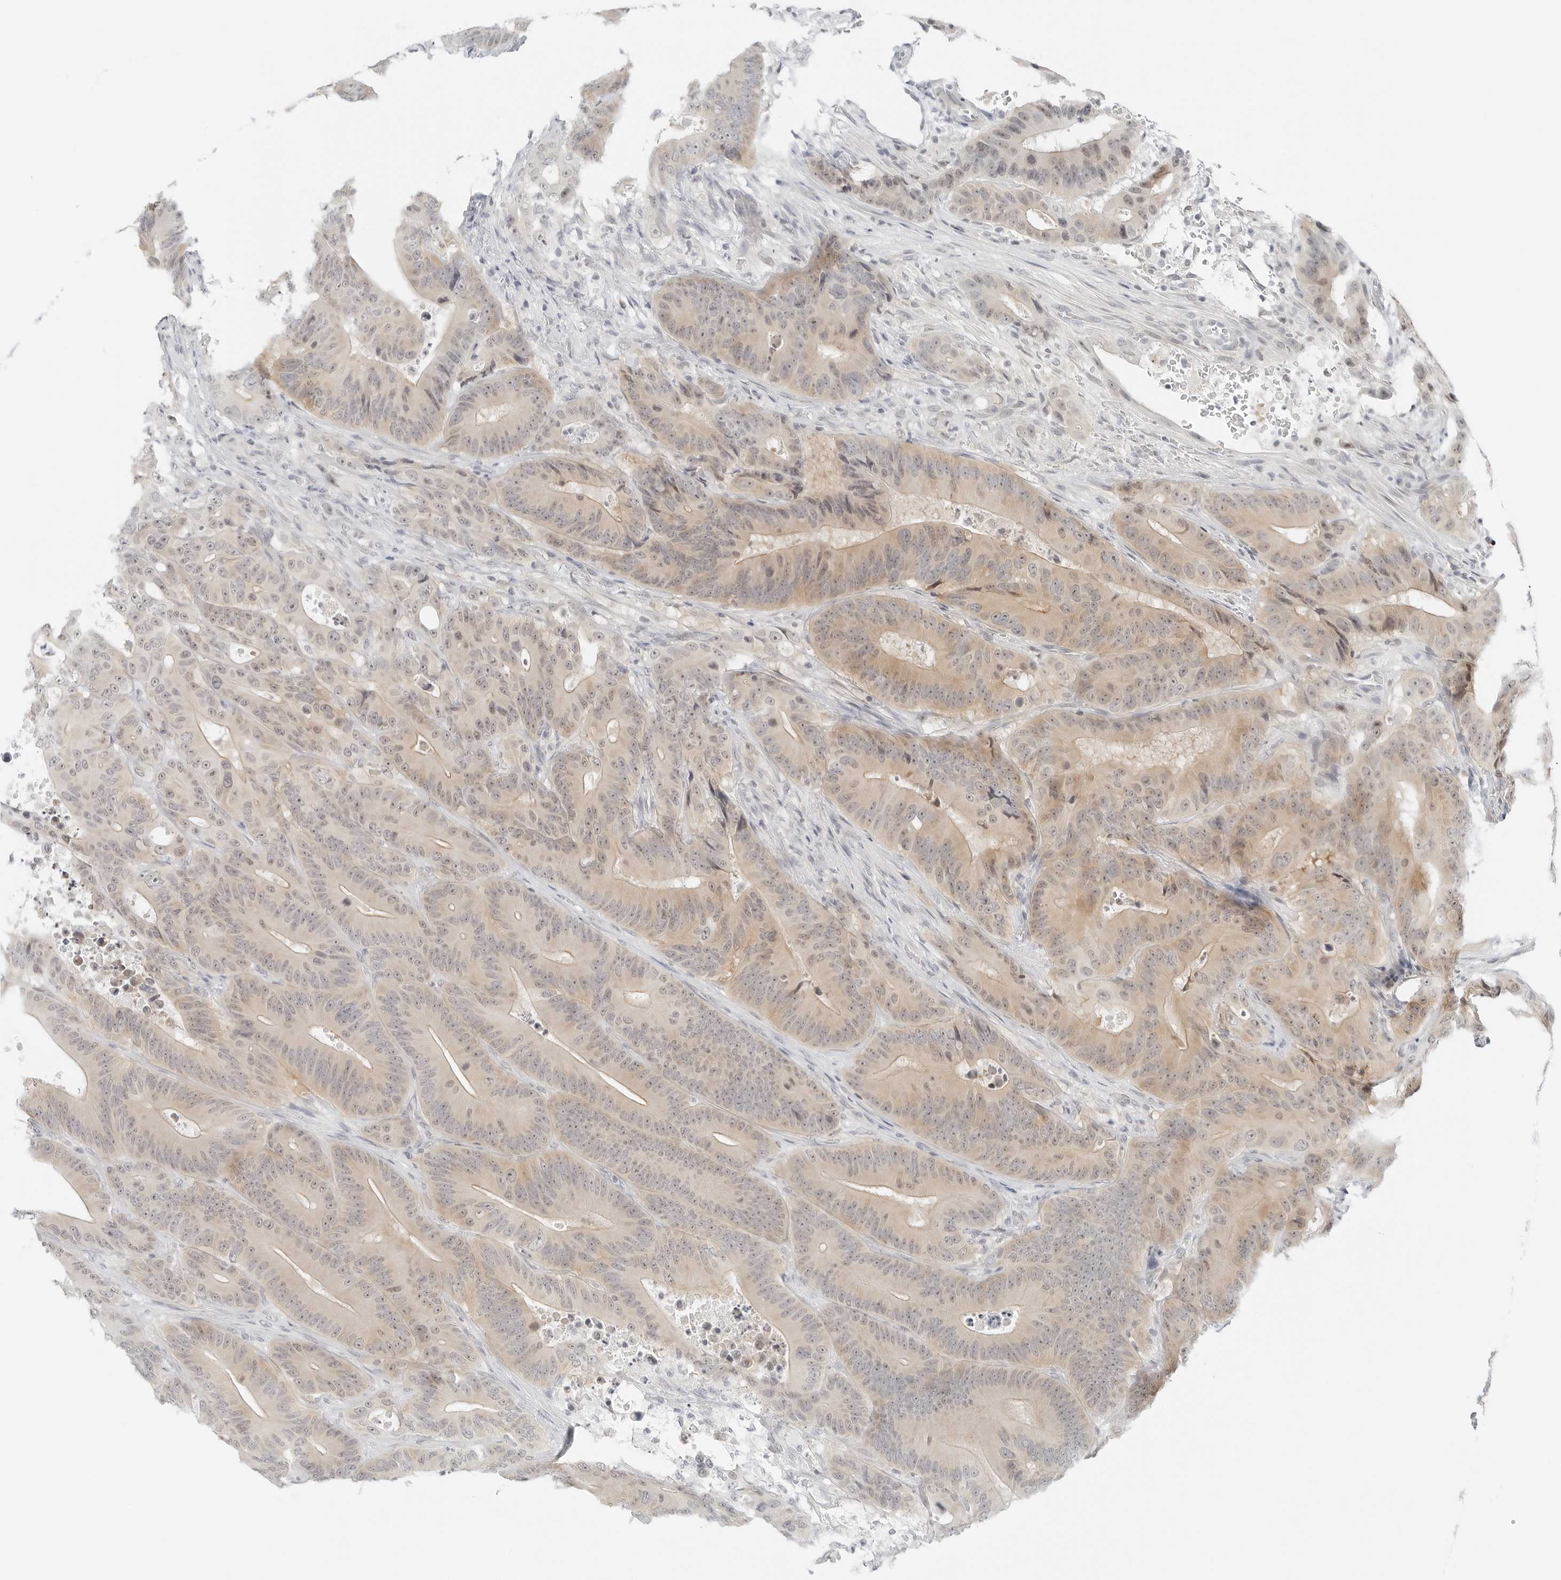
{"staining": {"intensity": "weak", "quantity": "25%-75%", "location": "cytoplasmic/membranous,nuclear"}, "tissue": "colorectal cancer", "cell_type": "Tumor cells", "image_type": "cancer", "snomed": [{"axis": "morphology", "description": "Adenocarcinoma, NOS"}, {"axis": "topography", "description": "Colon"}], "caption": "Colorectal adenocarcinoma was stained to show a protein in brown. There is low levels of weak cytoplasmic/membranous and nuclear positivity in about 25%-75% of tumor cells.", "gene": "CCSAP", "patient": {"sex": "male", "age": 83}}